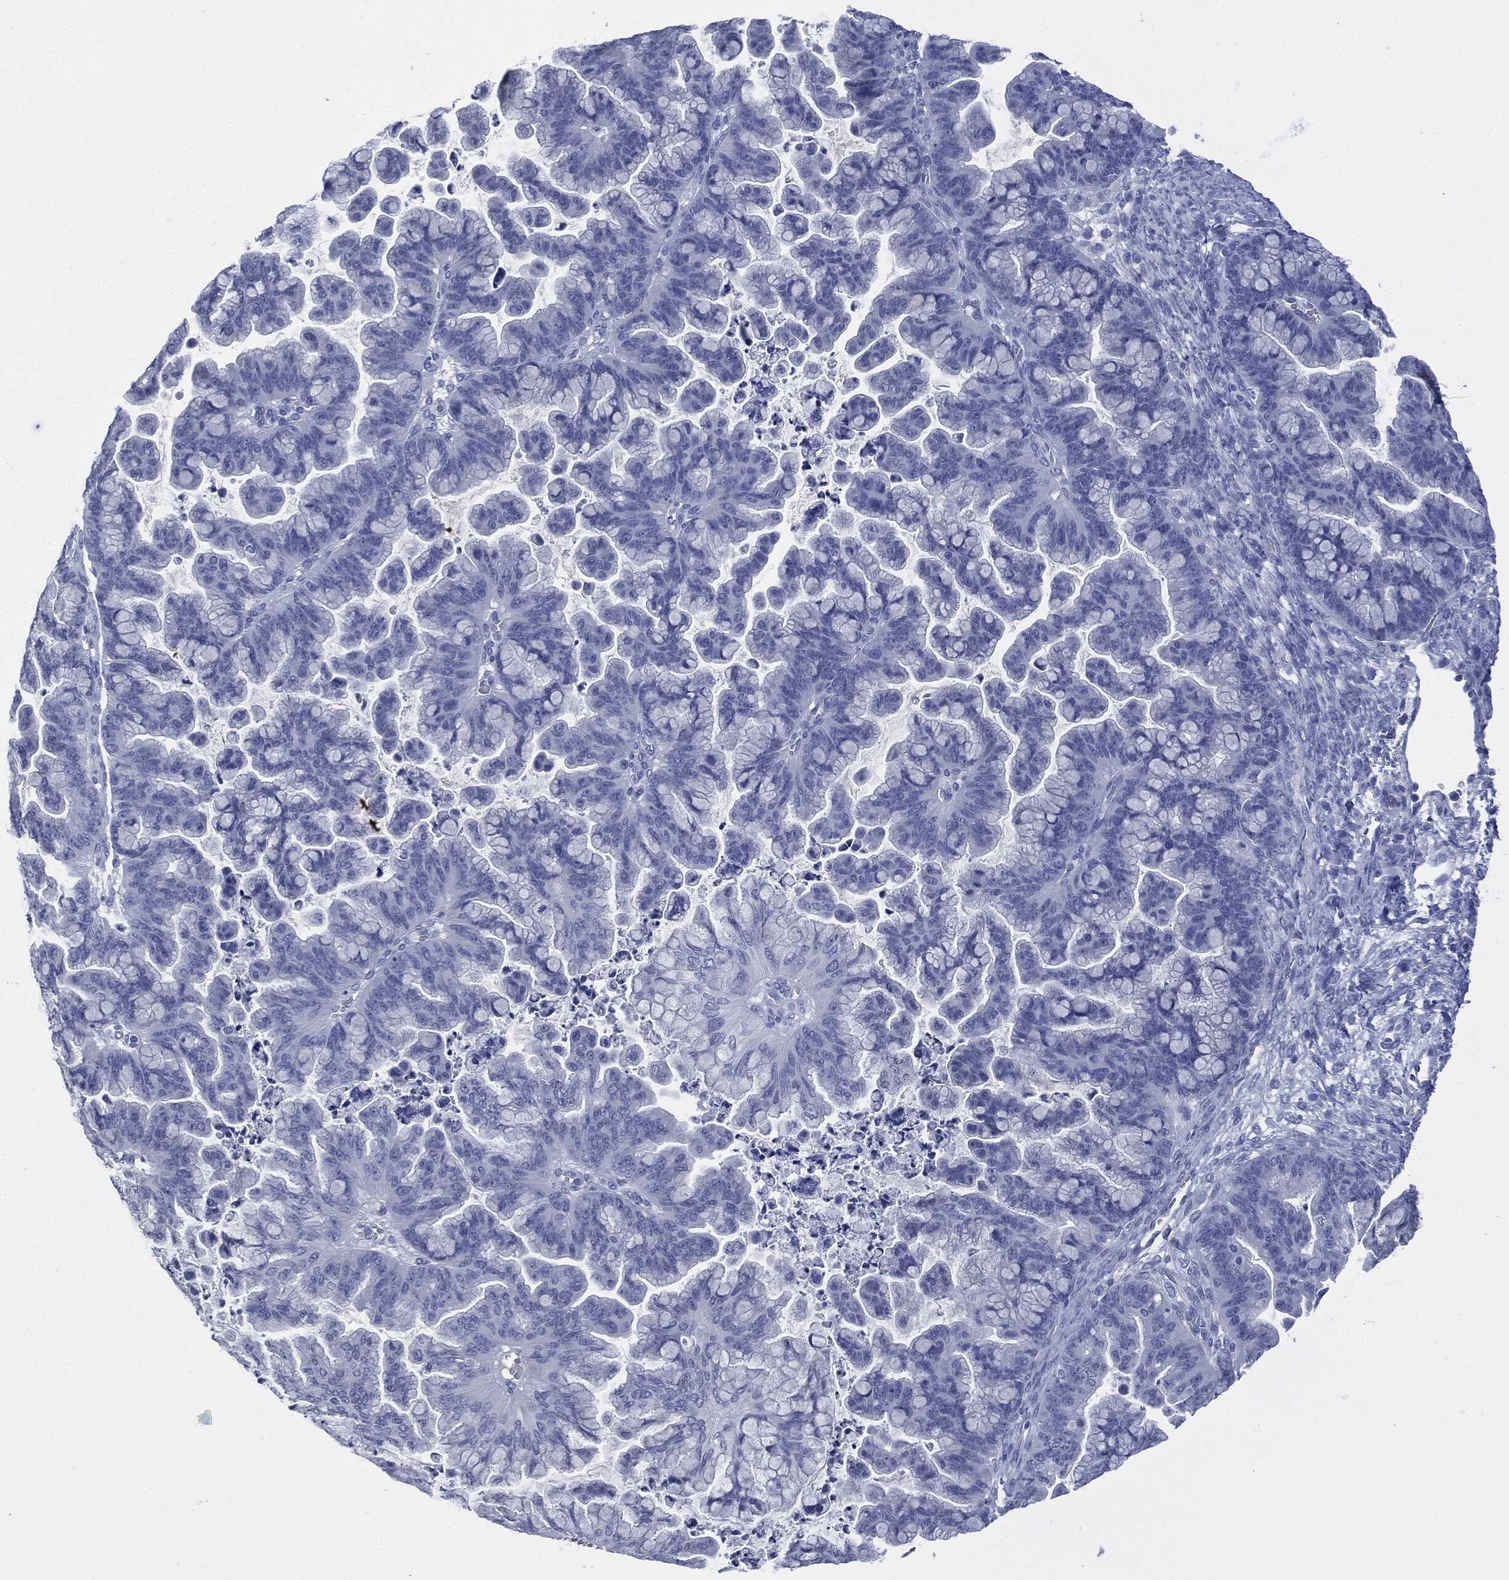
{"staining": {"intensity": "negative", "quantity": "none", "location": "none"}, "tissue": "ovarian cancer", "cell_type": "Tumor cells", "image_type": "cancer", "snomed": [{"axis": "morphology", "description": "Cystadenocarcinoma, mucinous, NOS"}, {"axis": "topography", "description": "Ovary"}], "caption": "Immunohistochemistry photomicrograph of ovarian cancer (mucinous cystadenocarcinoma) stained for a protein (brown), which demonstrates no staining in tumor cells.", "gene": "MUC16", "patient": {"sex": "female", "age": 67}}